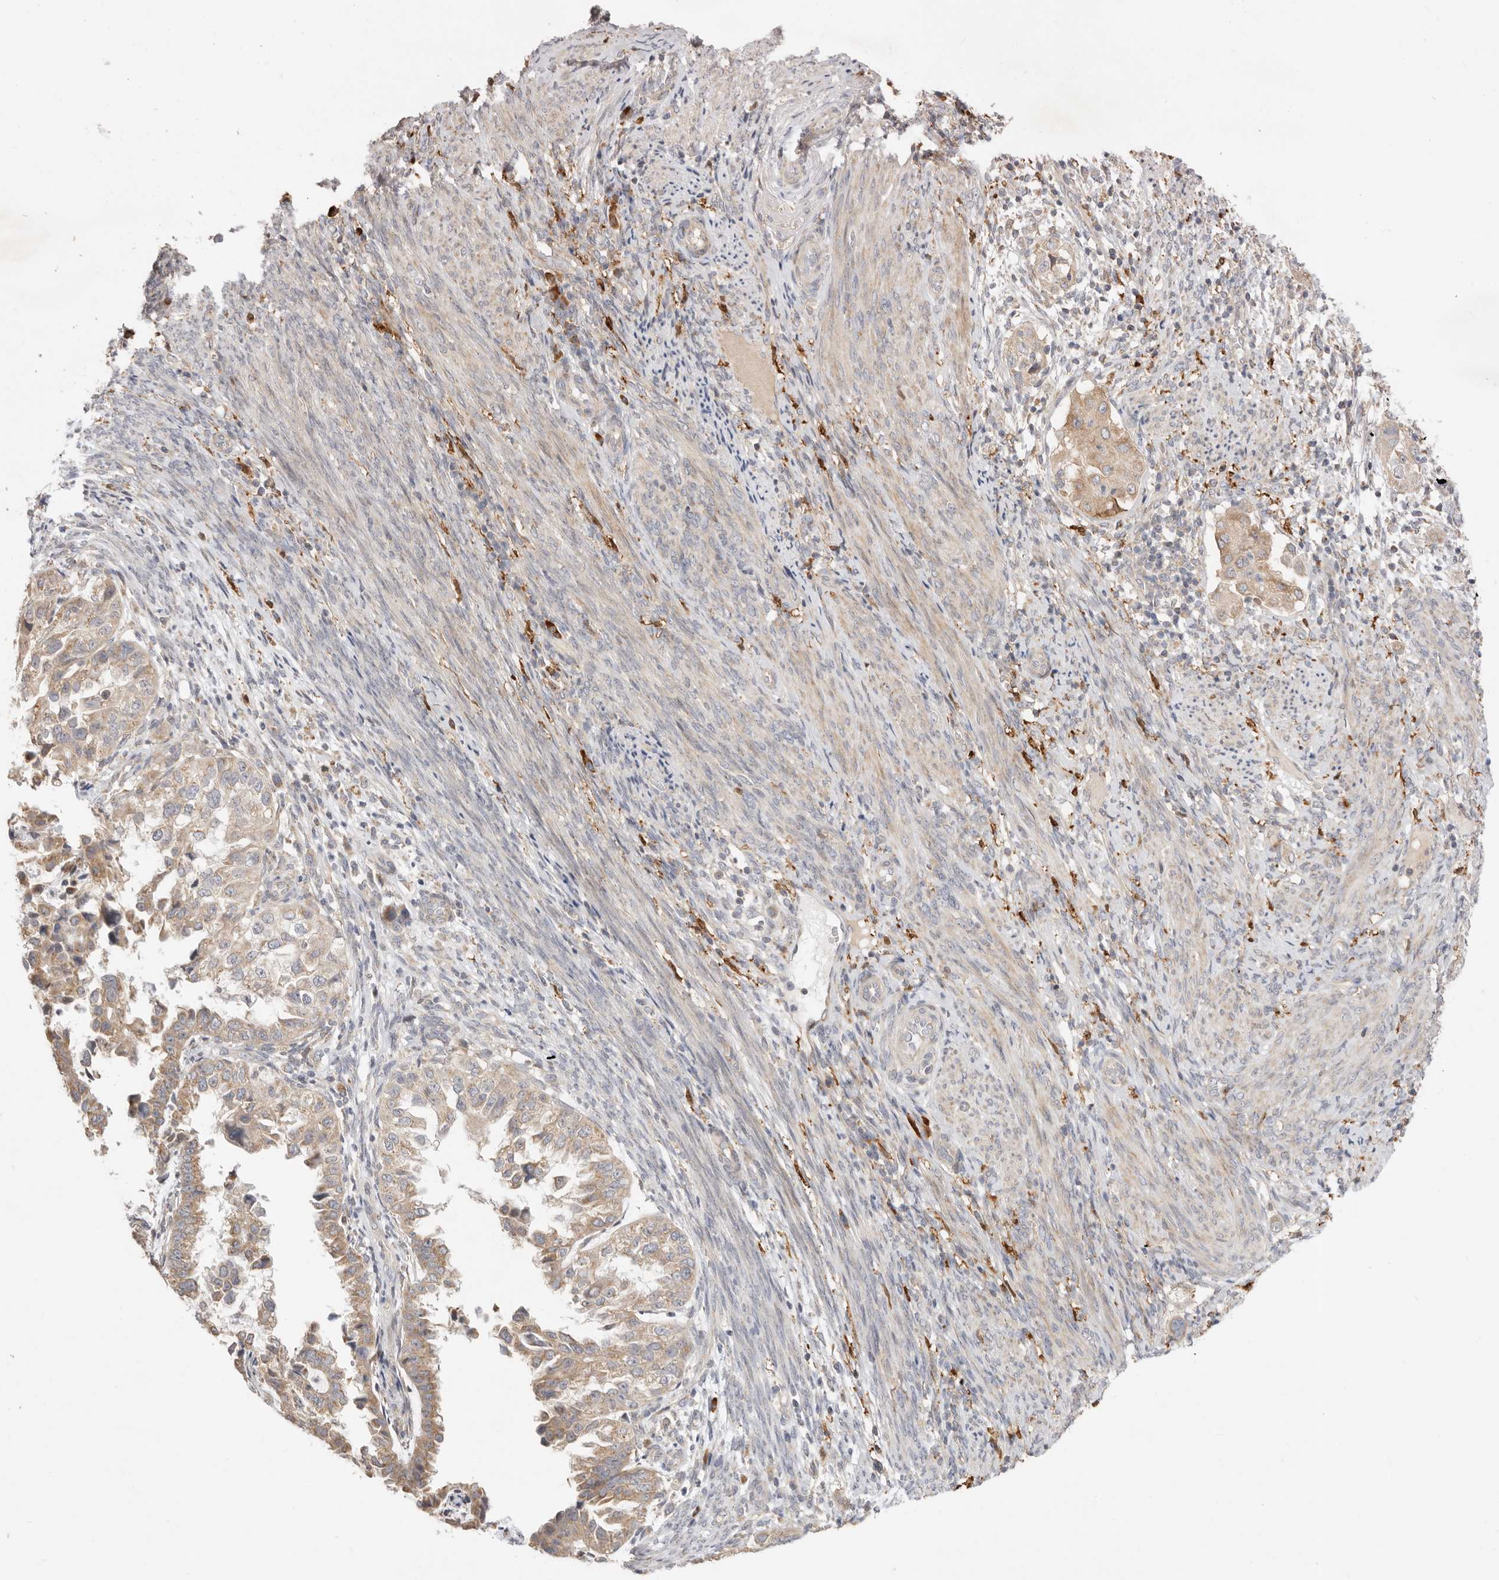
{"staining": {"intensity": "moderate", "quantity": ">75%", "location": "cytoplasmic/membranous"}, "tissue": "endometrial cancer", "cell_type": "Tumor cells", "image_type": "cancer", "snomed": [{"axis": "morphology", "description": "Adenocarcinoma, NOS"}, {"axis": "topography", "description": "Endometrium"}], "caption": "An image of human endometrial adenocarcinoma stained for a protein exhibits moderate cytoplasmic/membranous brown staining in tumor cells. The protein of interest is stained brown, and the nuclei are stained in blue (DAB IHC with brightfield microscopy, high magnification).", "gene": "USH1C", "patient": {"sex": "female", "age": 85}}